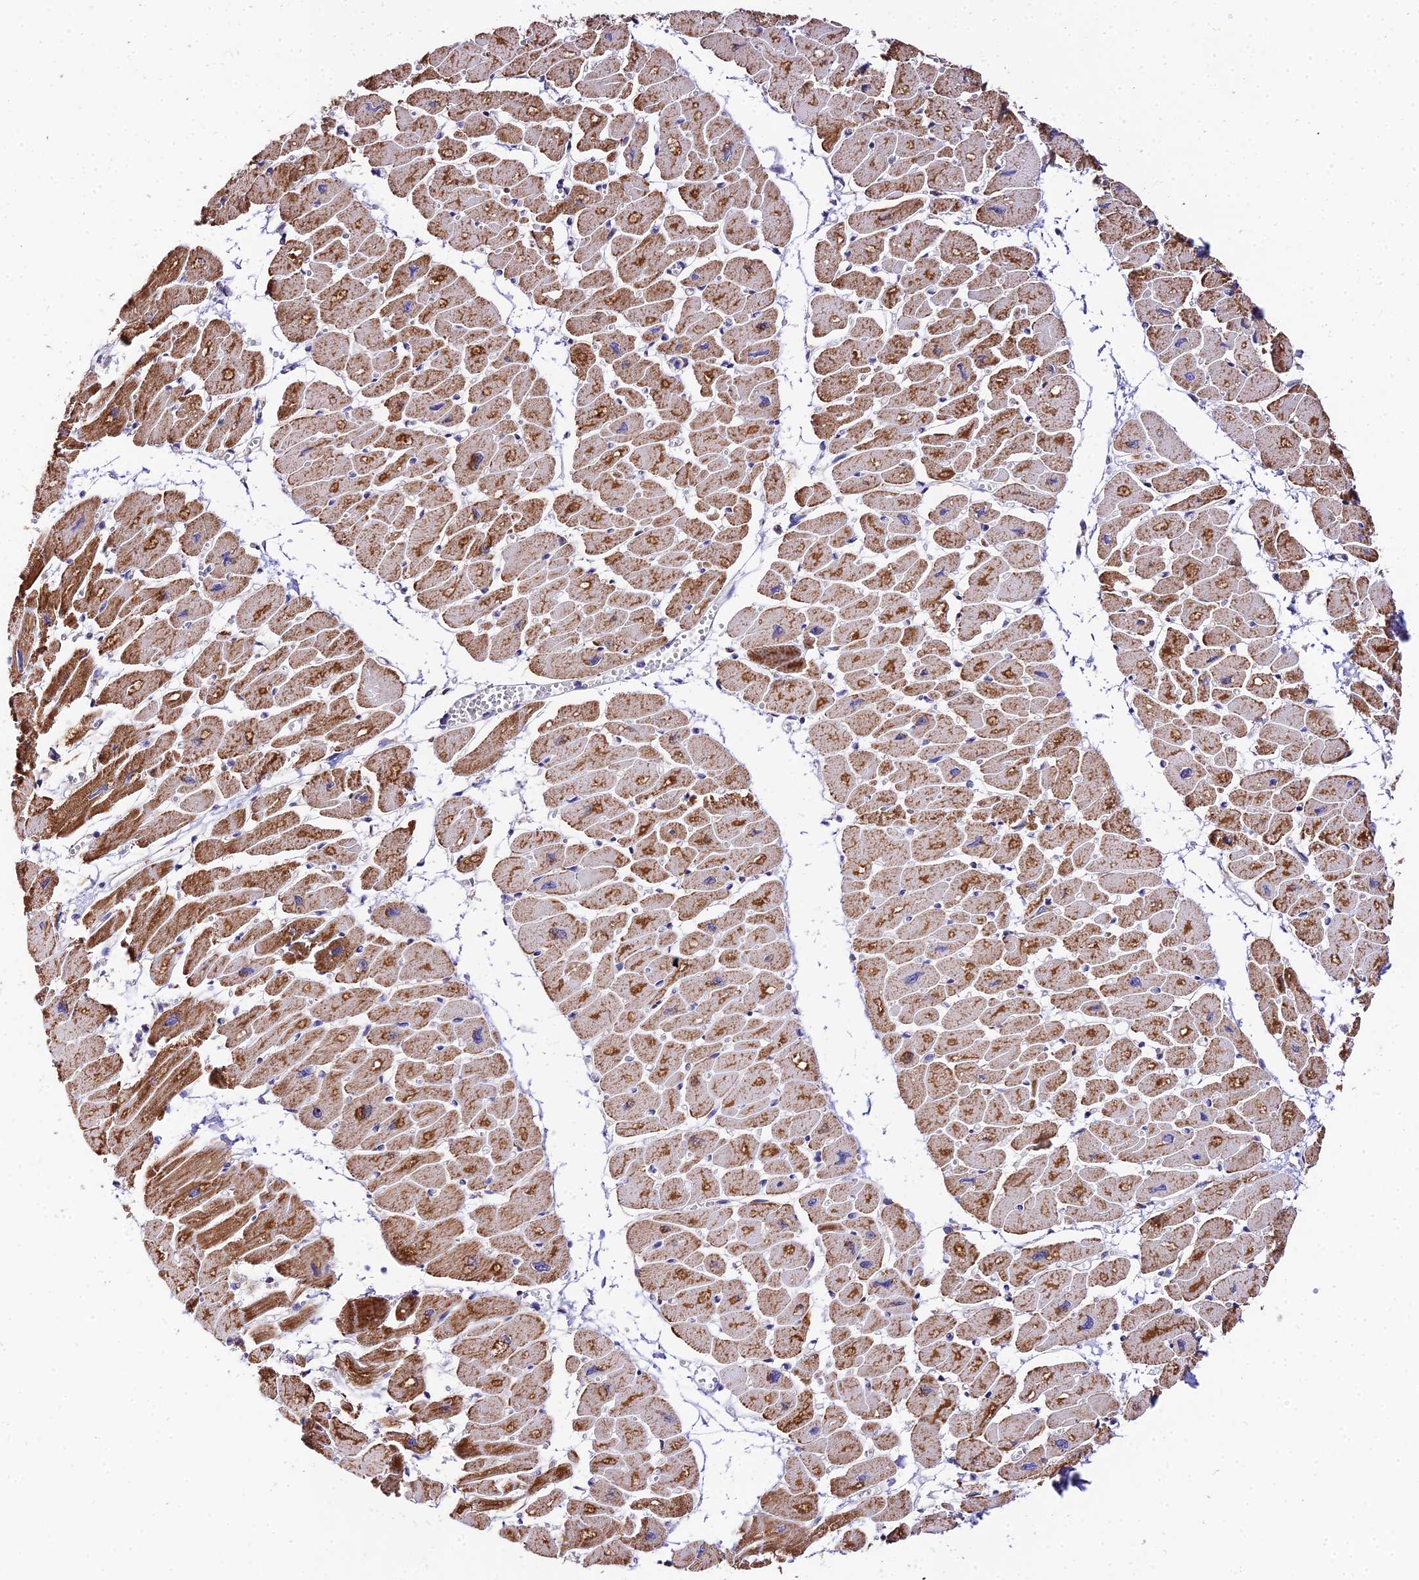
{"staining": {"intensity": "moderate", "quantity": ">75%", "location": "cytoplasmic/membranous"}, "tissue": "heart muscle", "cell_type": "Cardiomyocytes", "image_type": "normal", "snomed": [{"axis": "morphology", "description": "Normal tissue, NOS"}, {"axis": "topography", "description": "Heart"}], "caption": "Protein staining of benign heart muscle displays moderate cytoplasmic/membranous staining in approximately >75% of cardiomyocytes.", "gene": "ATP5PB", "patient": {"sex": "female", "age": 54}}